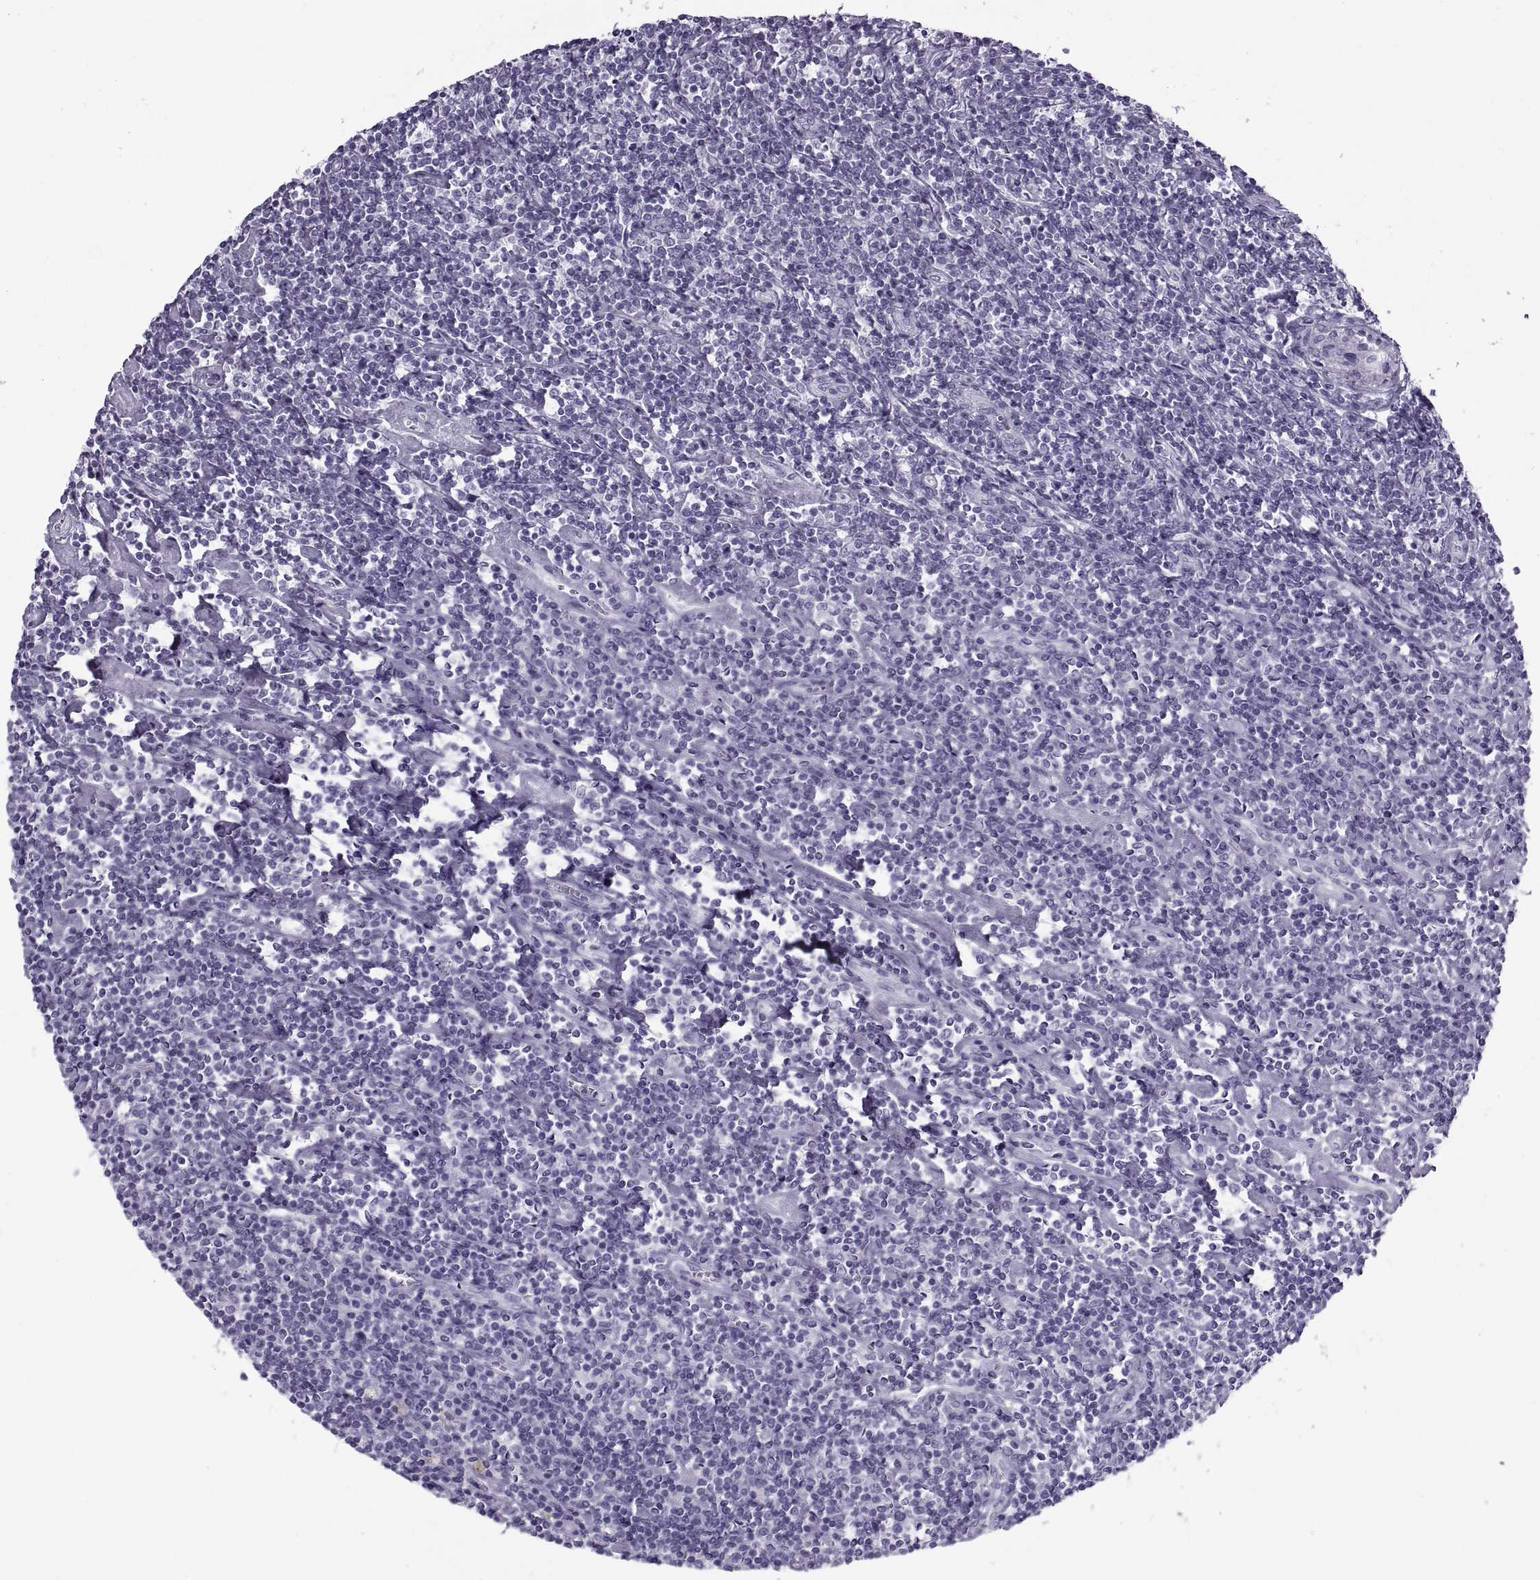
{"staining": {"intensity": "negative", "quantity": "none", "location": "none"}, "tissue": "lymphoma", "cell_type": "Tumor cells", "image_type": "cancer", "snomed": [{"axis": "morphology", "description": "Hodgkin's disease, NOS"}, {"axis": "topography", "description": "Lymph node"}], "caption": "Immunohistochemical staining of human lymphoma displays no significant expression in tumor cells.", "gene": "RLBP1", "patient": {"sex": "male", "age": 40}}